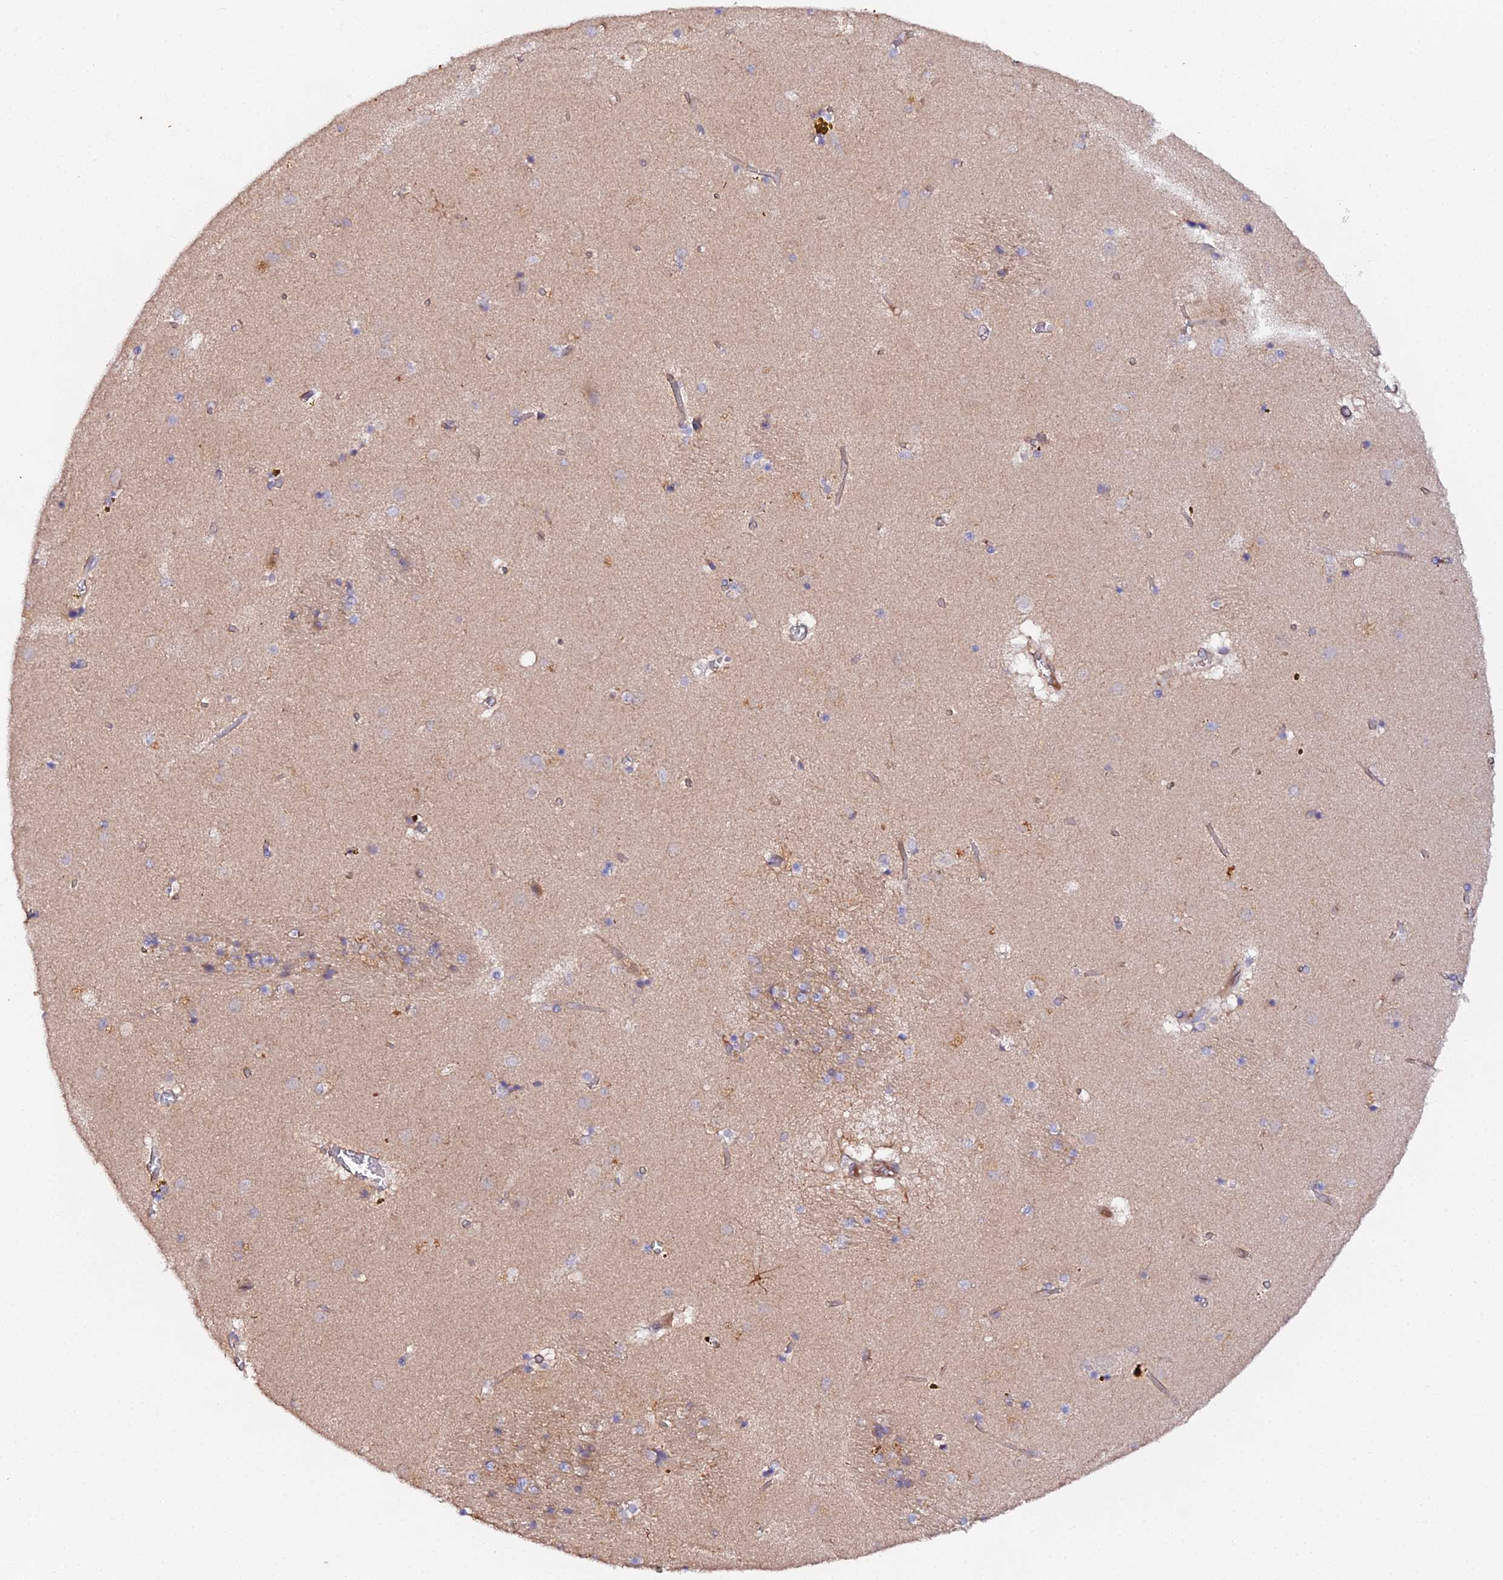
{"staining": {"intensity": "negative", "quantity": "none", "location": "none"}, "tissue": "caudate", "cell_type": "Glial cells", "image_type": "normal", "snomed": [{"axis": "morphology", "description": "Normal tissue, NOS"}, {"axis": "topography", "description": "Lateral ventricle wall"}], "caption": "IHC micrograph of normal caudate: caudate stained with DAB (3,3'-diaminobenzidine) displays no significant protein staining in glial cells.", "gene": "TRIM26", "patient": {"sex": "male", "age": 70}}